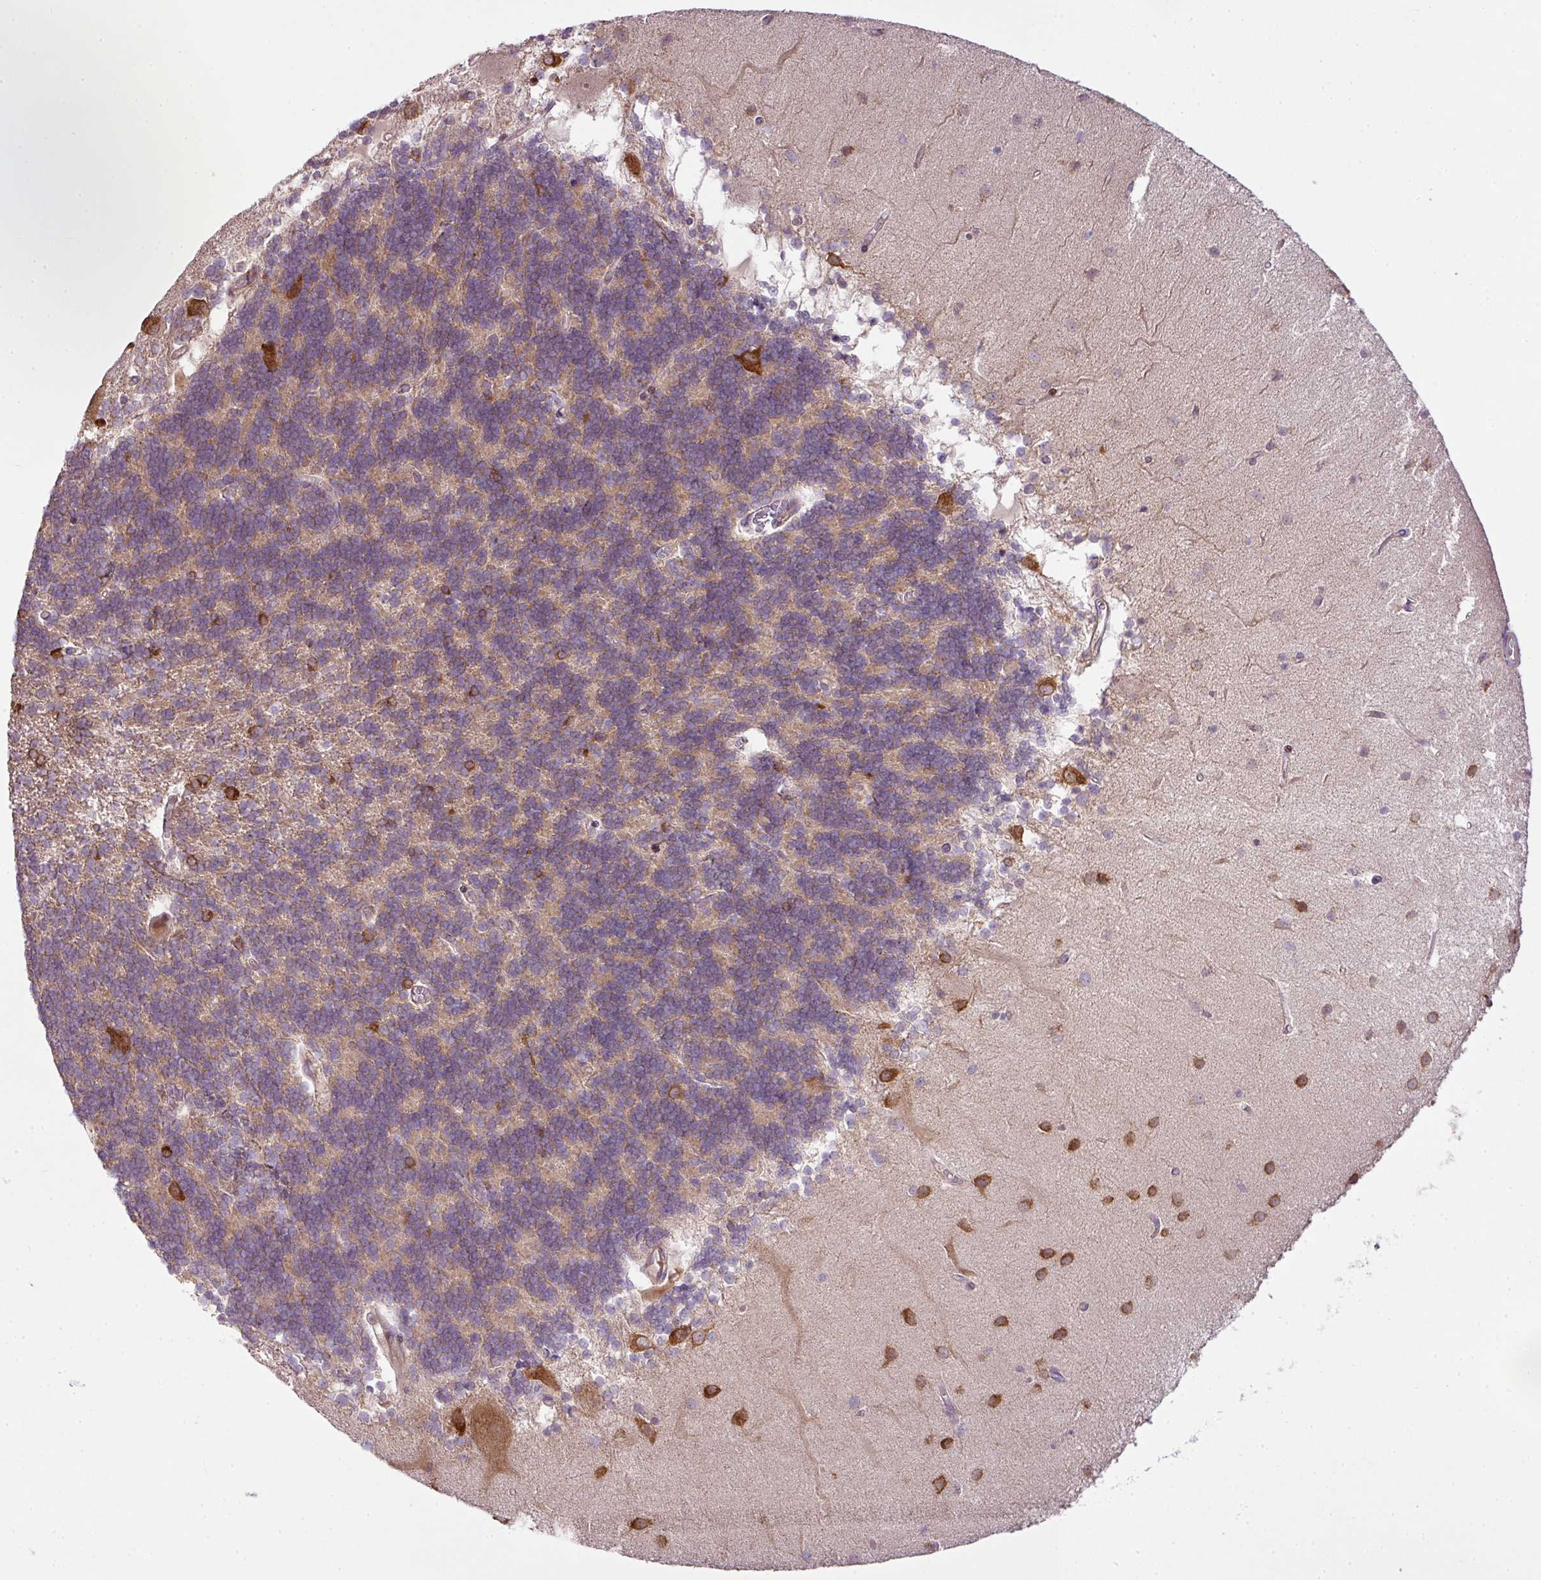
{"staining": {"intensity": "strong", "quantity": "<25%", "location": "cytoplasmic/membranous"}, "tissue": "cerebellum", "cell_type": "Cells in granular layer", "image_type": "normal", "snomed": [{"axis": "morphology", "description": "Normal tissue, NOS"}, {"axis": "topography", "description": "Cerebellum"}], "caption": "The image demonstrates staining of unremarkable cerebellum, revealing strong cytoplasmic/membranous protein expression (brown color) within cells in granular layer.", "gene": "COX18", "patient": {"sex": "female", "age": 54}}